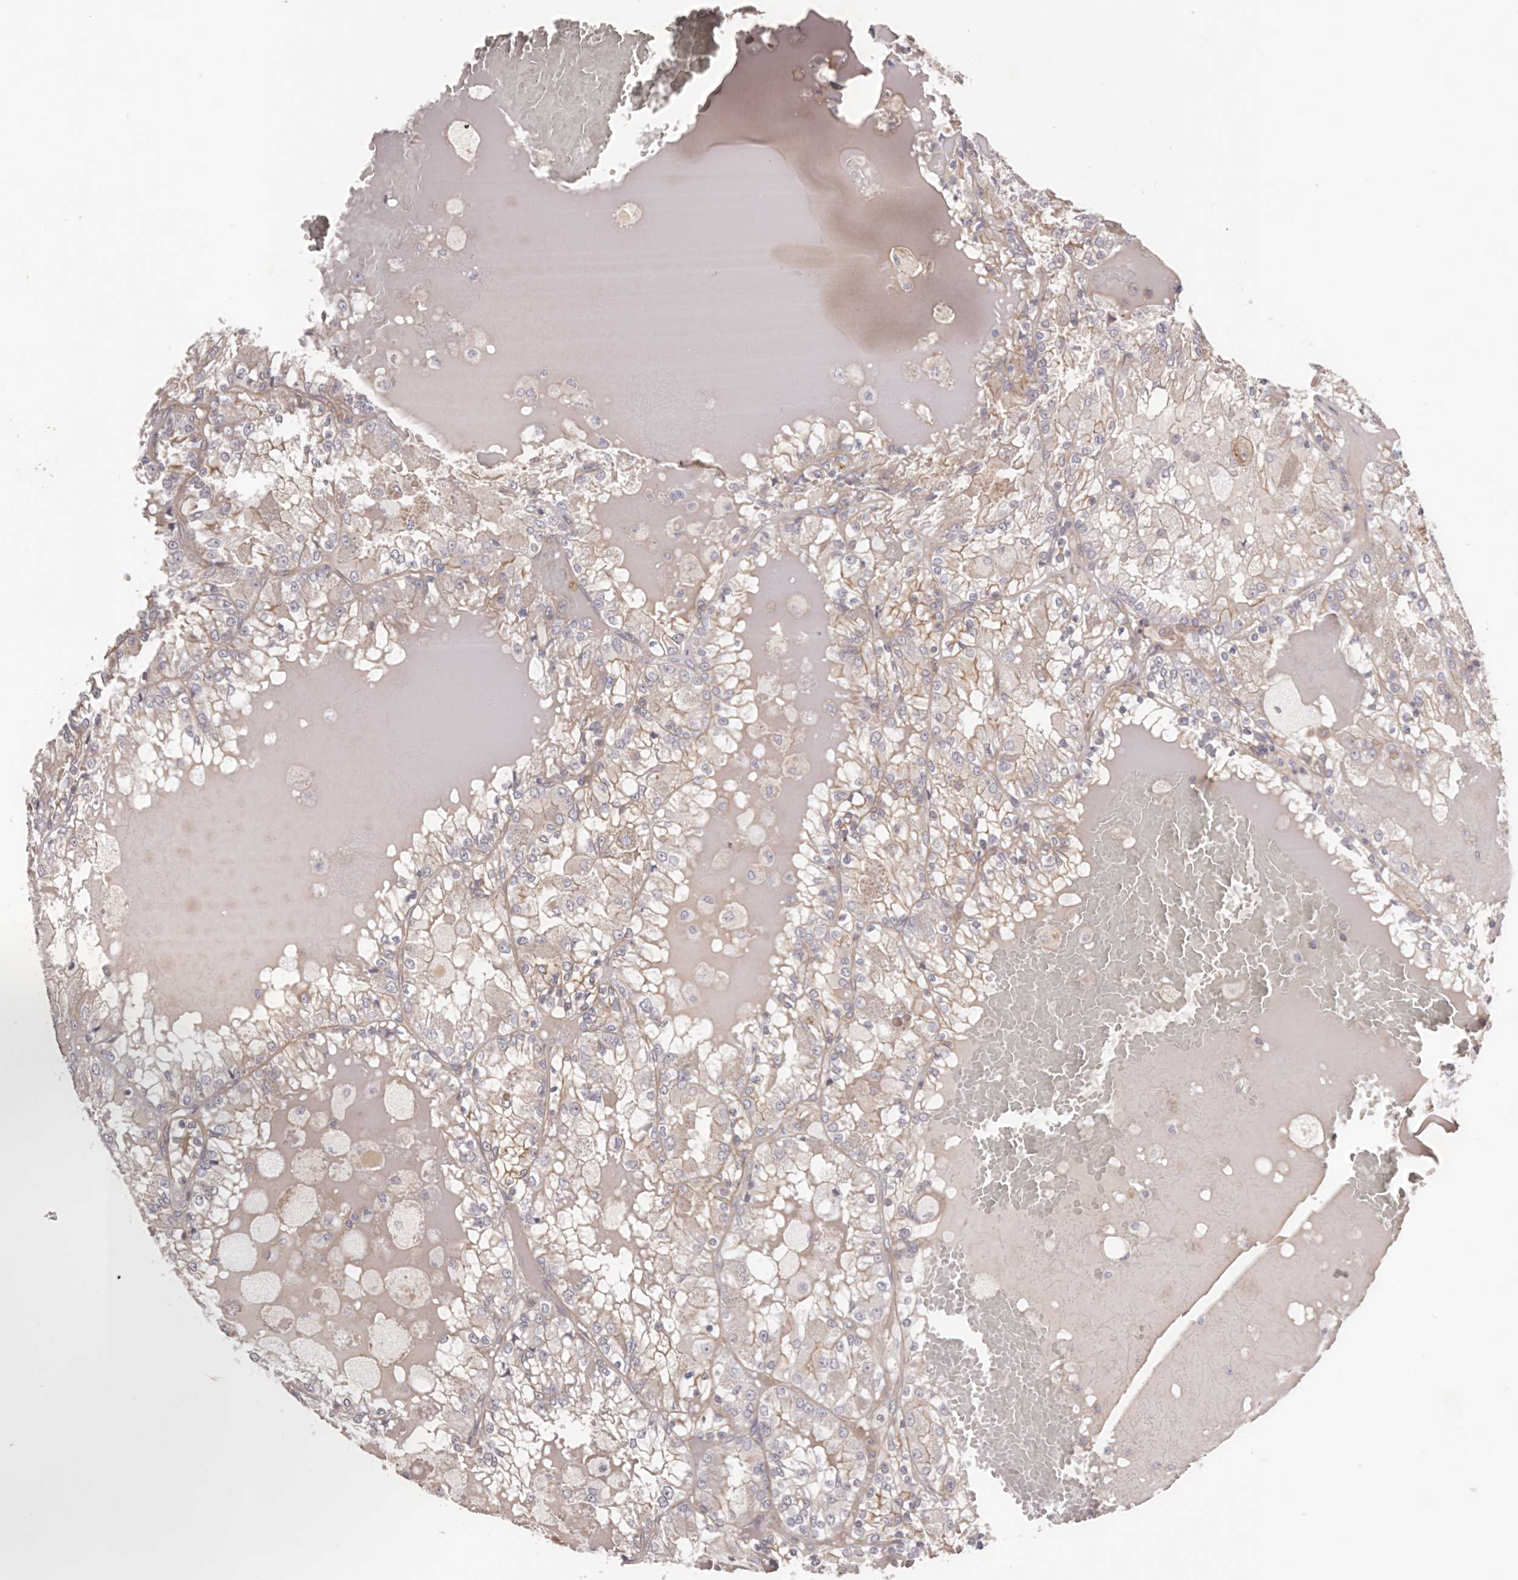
{"staining": {"intensity": "negative", "quantity": "none", "location": "none"}, "tissue": "renal cancer", "cell_type": "Tumor cells", "image_type": "cancer", "snomed": [{"axis": "morphology", "description": "Adenocarcinoma, NOS"}, {"axis": "topography", "description": "Kidney"}], "caption": "Histopathology image shows no protein expression in tumor cells of renal adenocarcinoma tissue.", "gene": "DMRT2", "patient": {"sex": "female", "age": 56}}